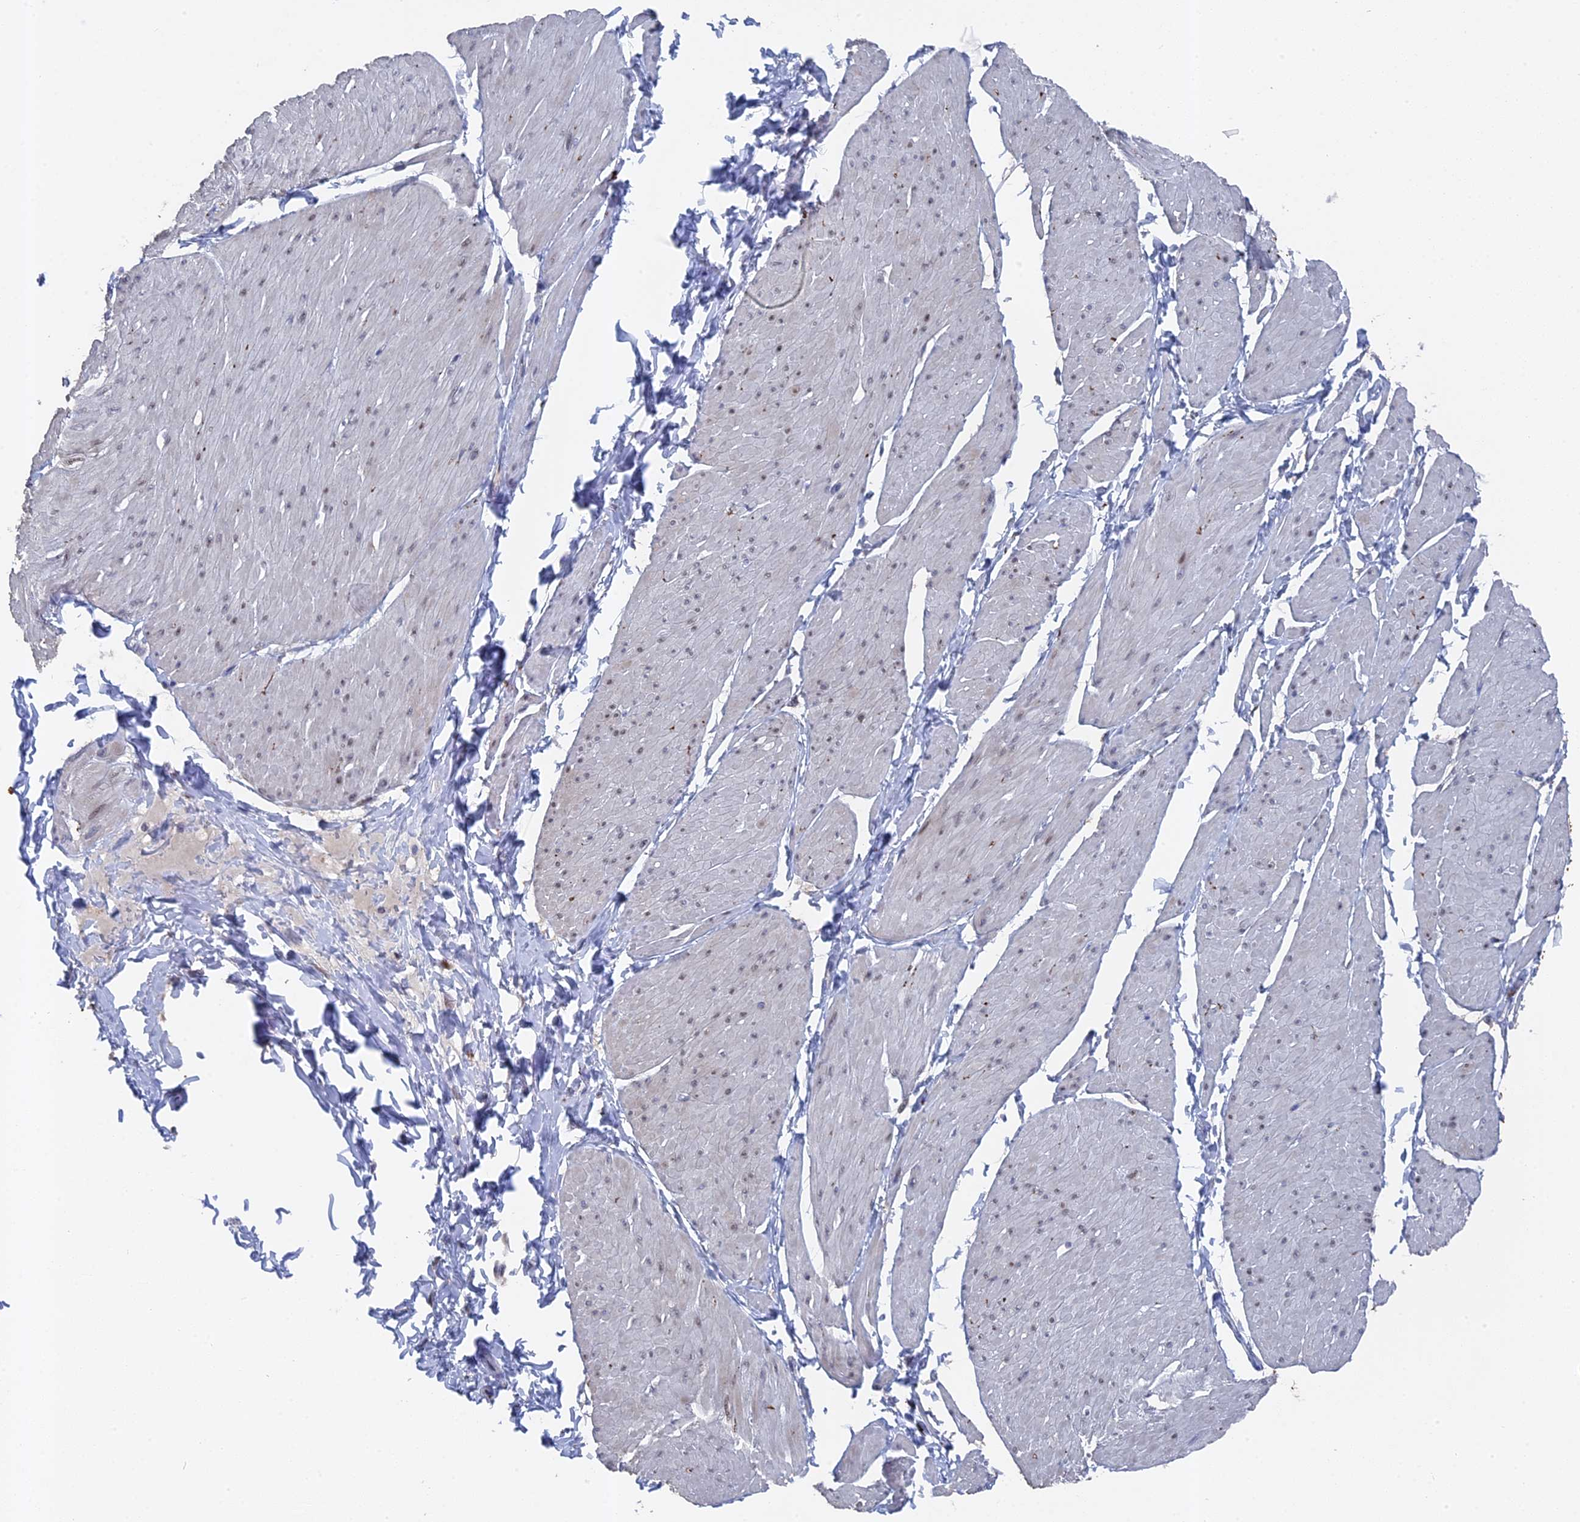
{"staining": {"intensity": "negative", "quantity": "none", "location": "none"}, "tissue": "smooth muscle", "cell_type": "Smooth muscle cells", "image_type": "normal", "snomed": [{"axis": "morphology", "description": "Urothelial carcinoma, High grade"}, {"axis": "topography", "description": "Urinary bladder"}], "caption": "Image shows no significant protein expression in smooth muscle cells of normal smooth muscle.", "gene": "TMEM161A", "patient": {"sex": "male", "age": 46}}